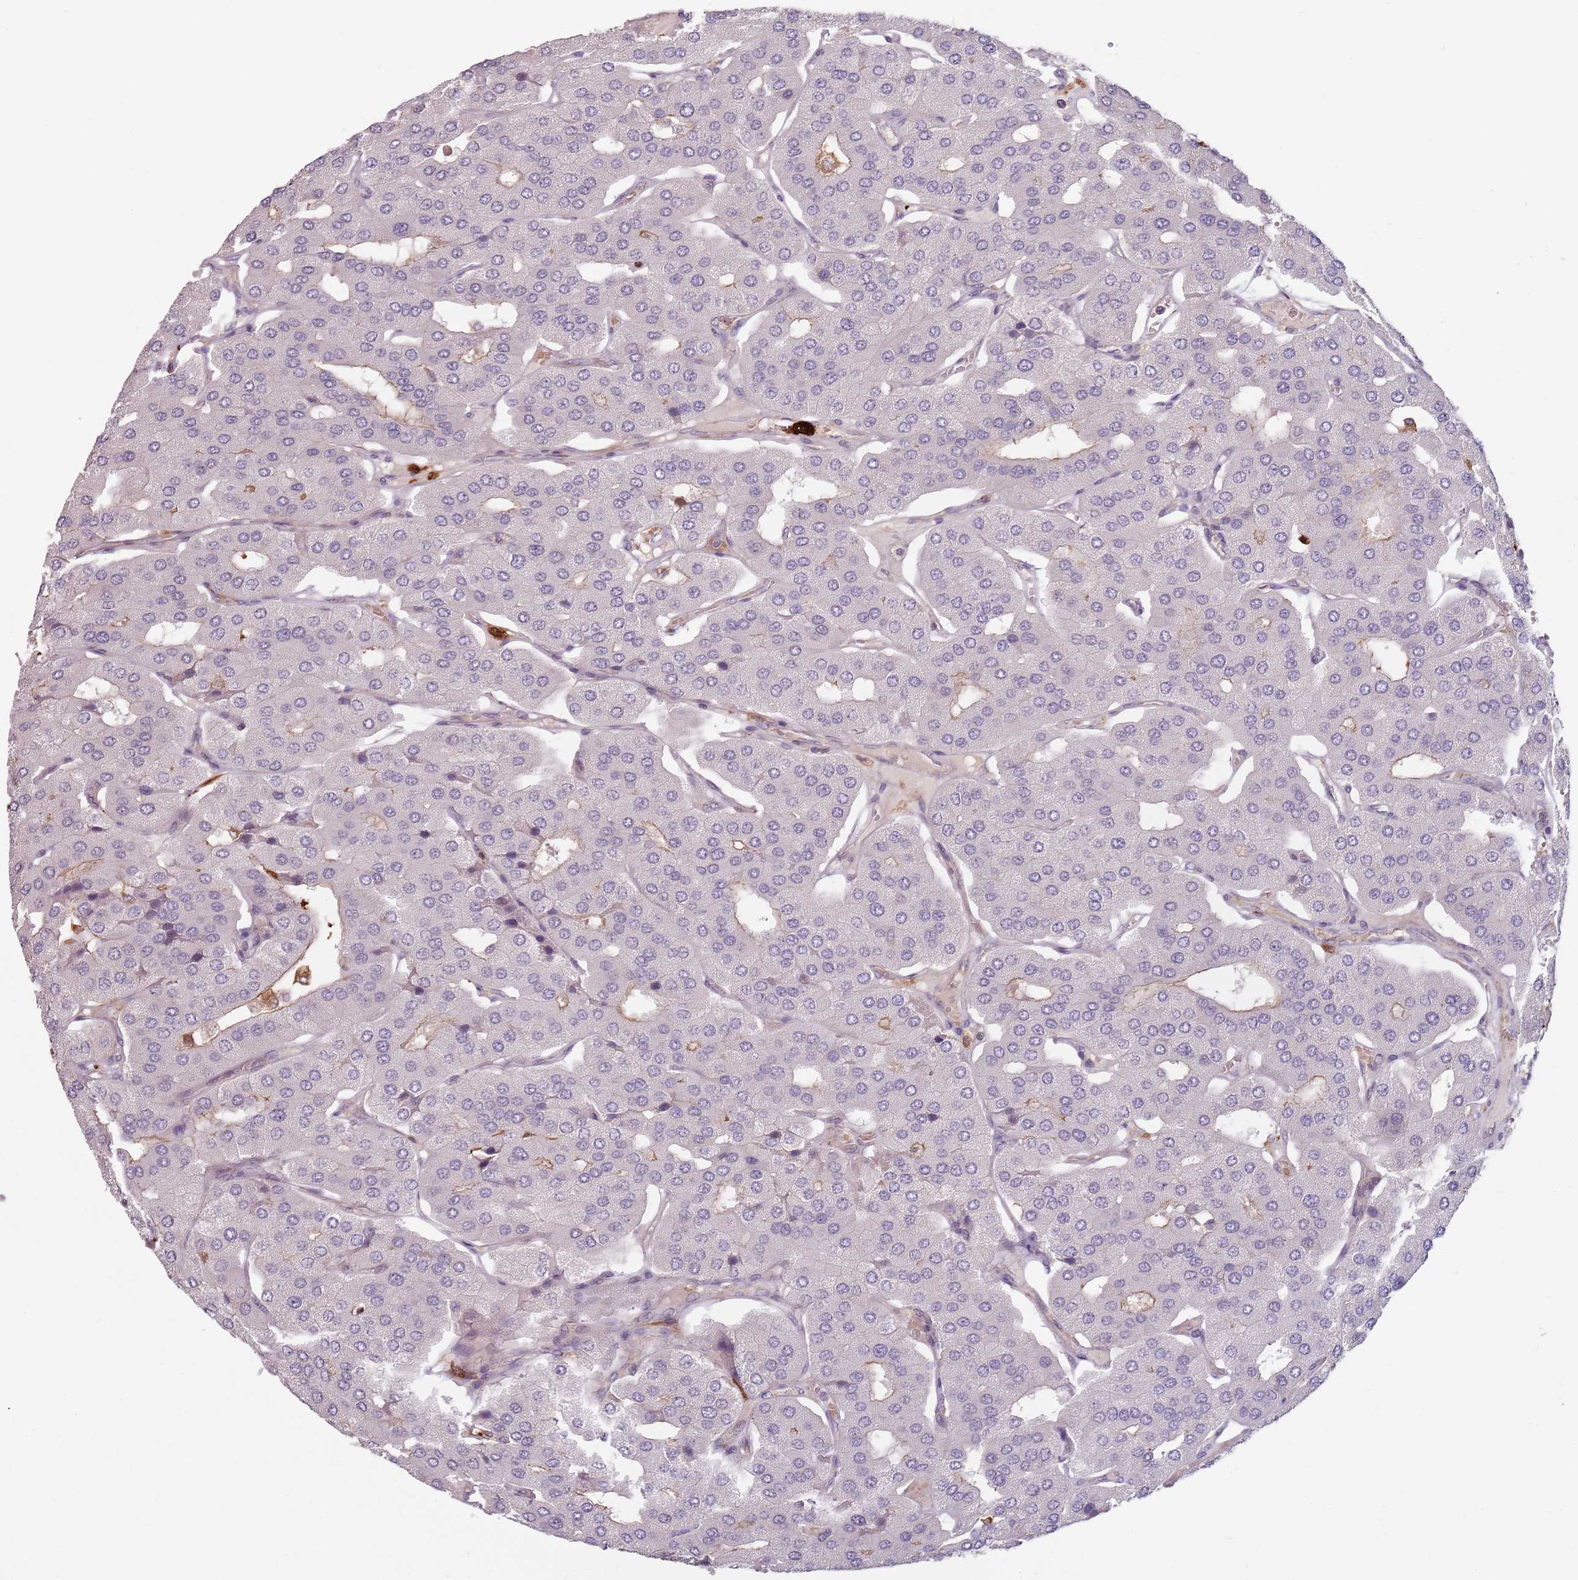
{"staining": {"intensity": "weak", "quantity": "<25%", "location": "cytoplasmic/membranous"}, "tissue": "parathyroid gland", "cell_type": "Glandular cells", "image_type": "normal", "snomed": [{"axis": "morphology", "description": "Normal tissue, NOS"}, {"axis": "morphology", "description": "Adenoma, NOS"}, {"axis": "topography", "description": "Parathyroid gland"}], "caption": "IHC of unremarkable parathyroid gland reveals no positivity in glandular cells. (Immunohistochemistry, brightfield microscopy, high magnification).", "gene": "PPP1R14C", "patient": {"sex": "female", "age": 86}}